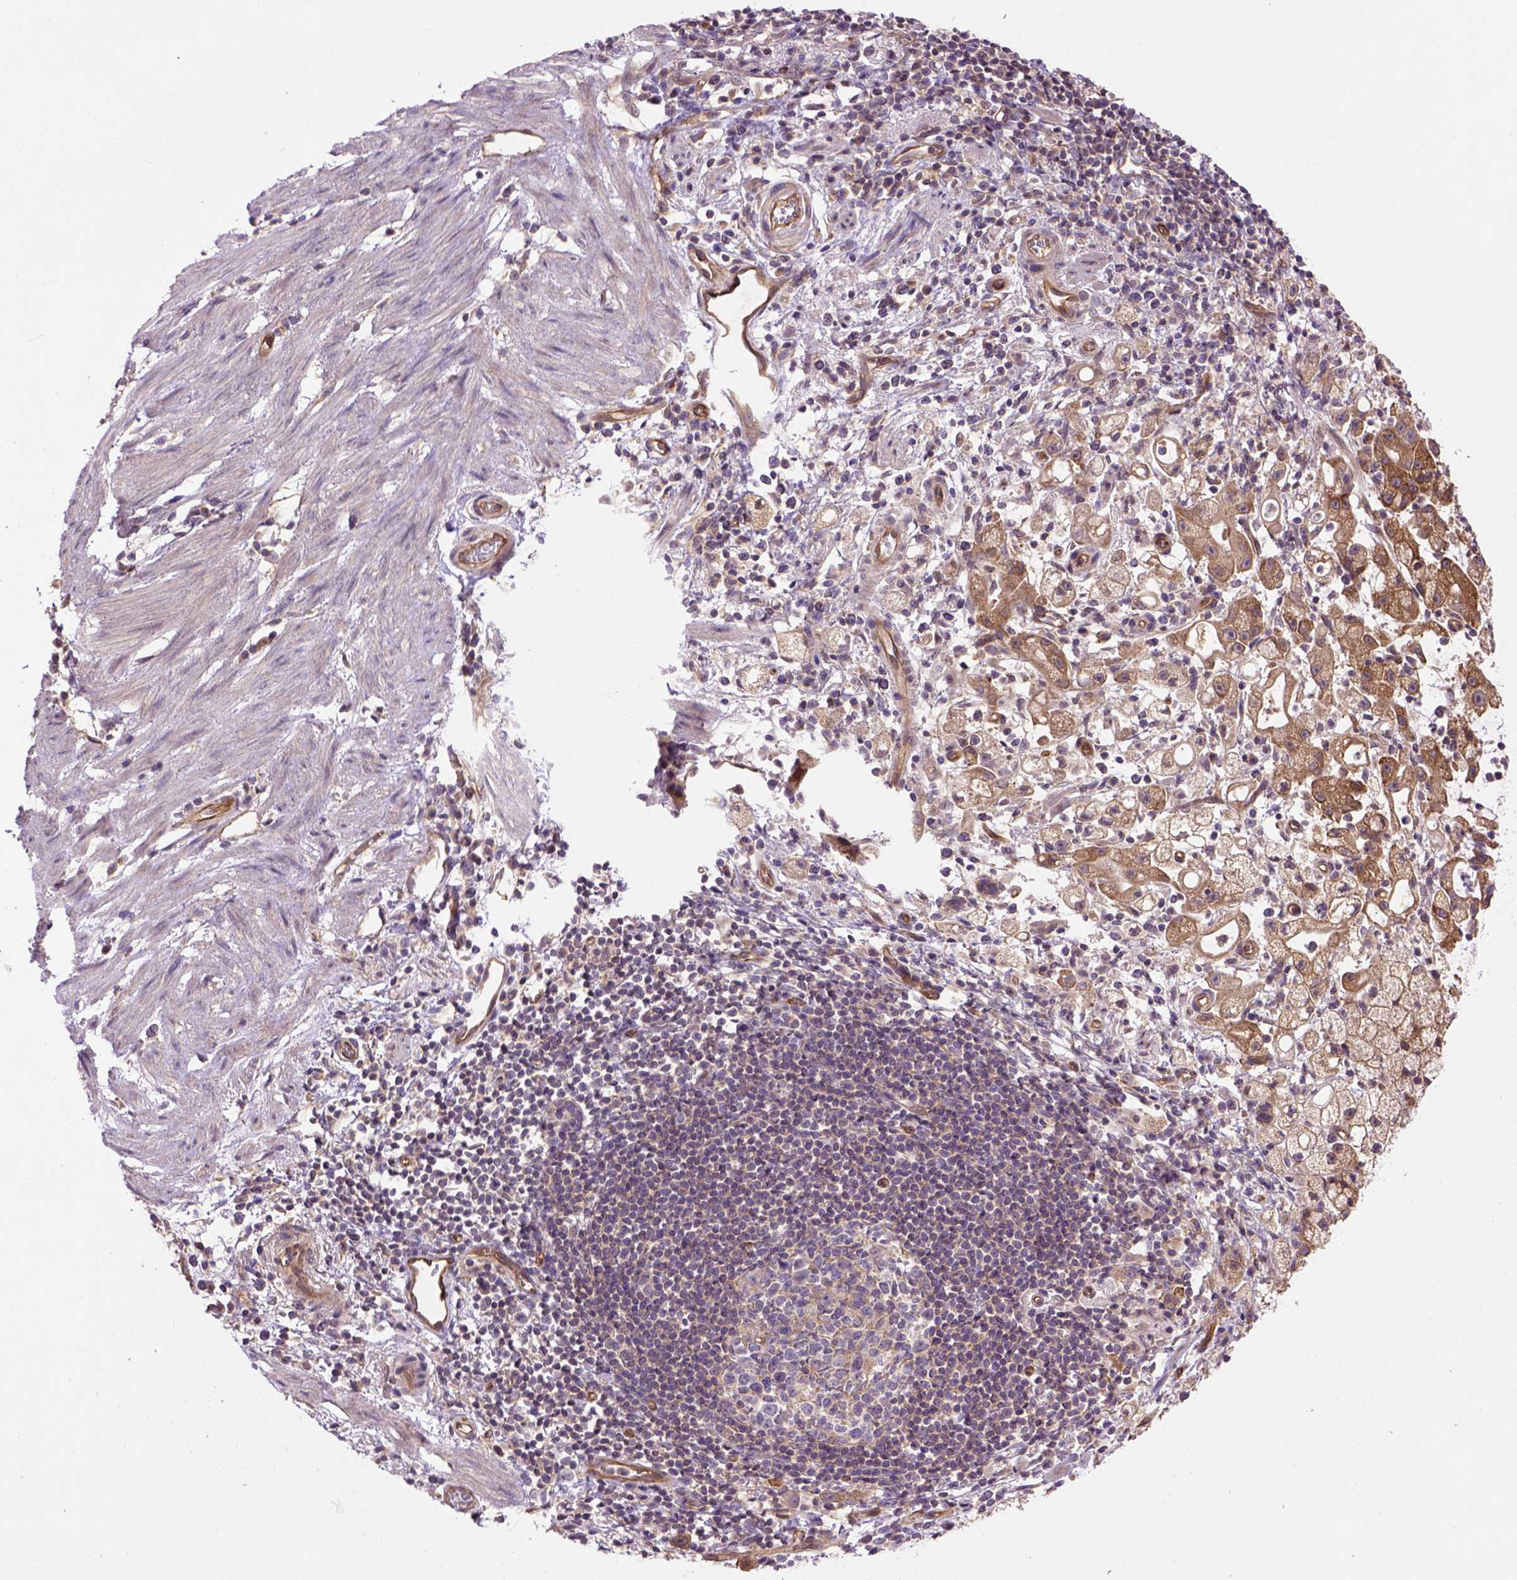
{"staining": {"intensity": "moderate", "quantity": ">75%", "location": "cytoplasmic/membranous"}, "tissue": "stomach cancer", "cell_type": "Tumor cells", "image_type": "cancer", "snomed": [{"axis": "morphology", "description": "Adenocarcinoma, NOS"}, {"axis": "topography", "description": "Stomach"}], "caption": "This photomicrograph demonstrates stomach adenocarcinoma stained with immunohistochemistry to label a protein in brown. The cytoplasmic/membranous of tumor cells show moderate positivity for the protein. Nuclei are counter-stained blue.", "gene": "CASKIN2", "patient": {"sex": "male", "age": 58}}